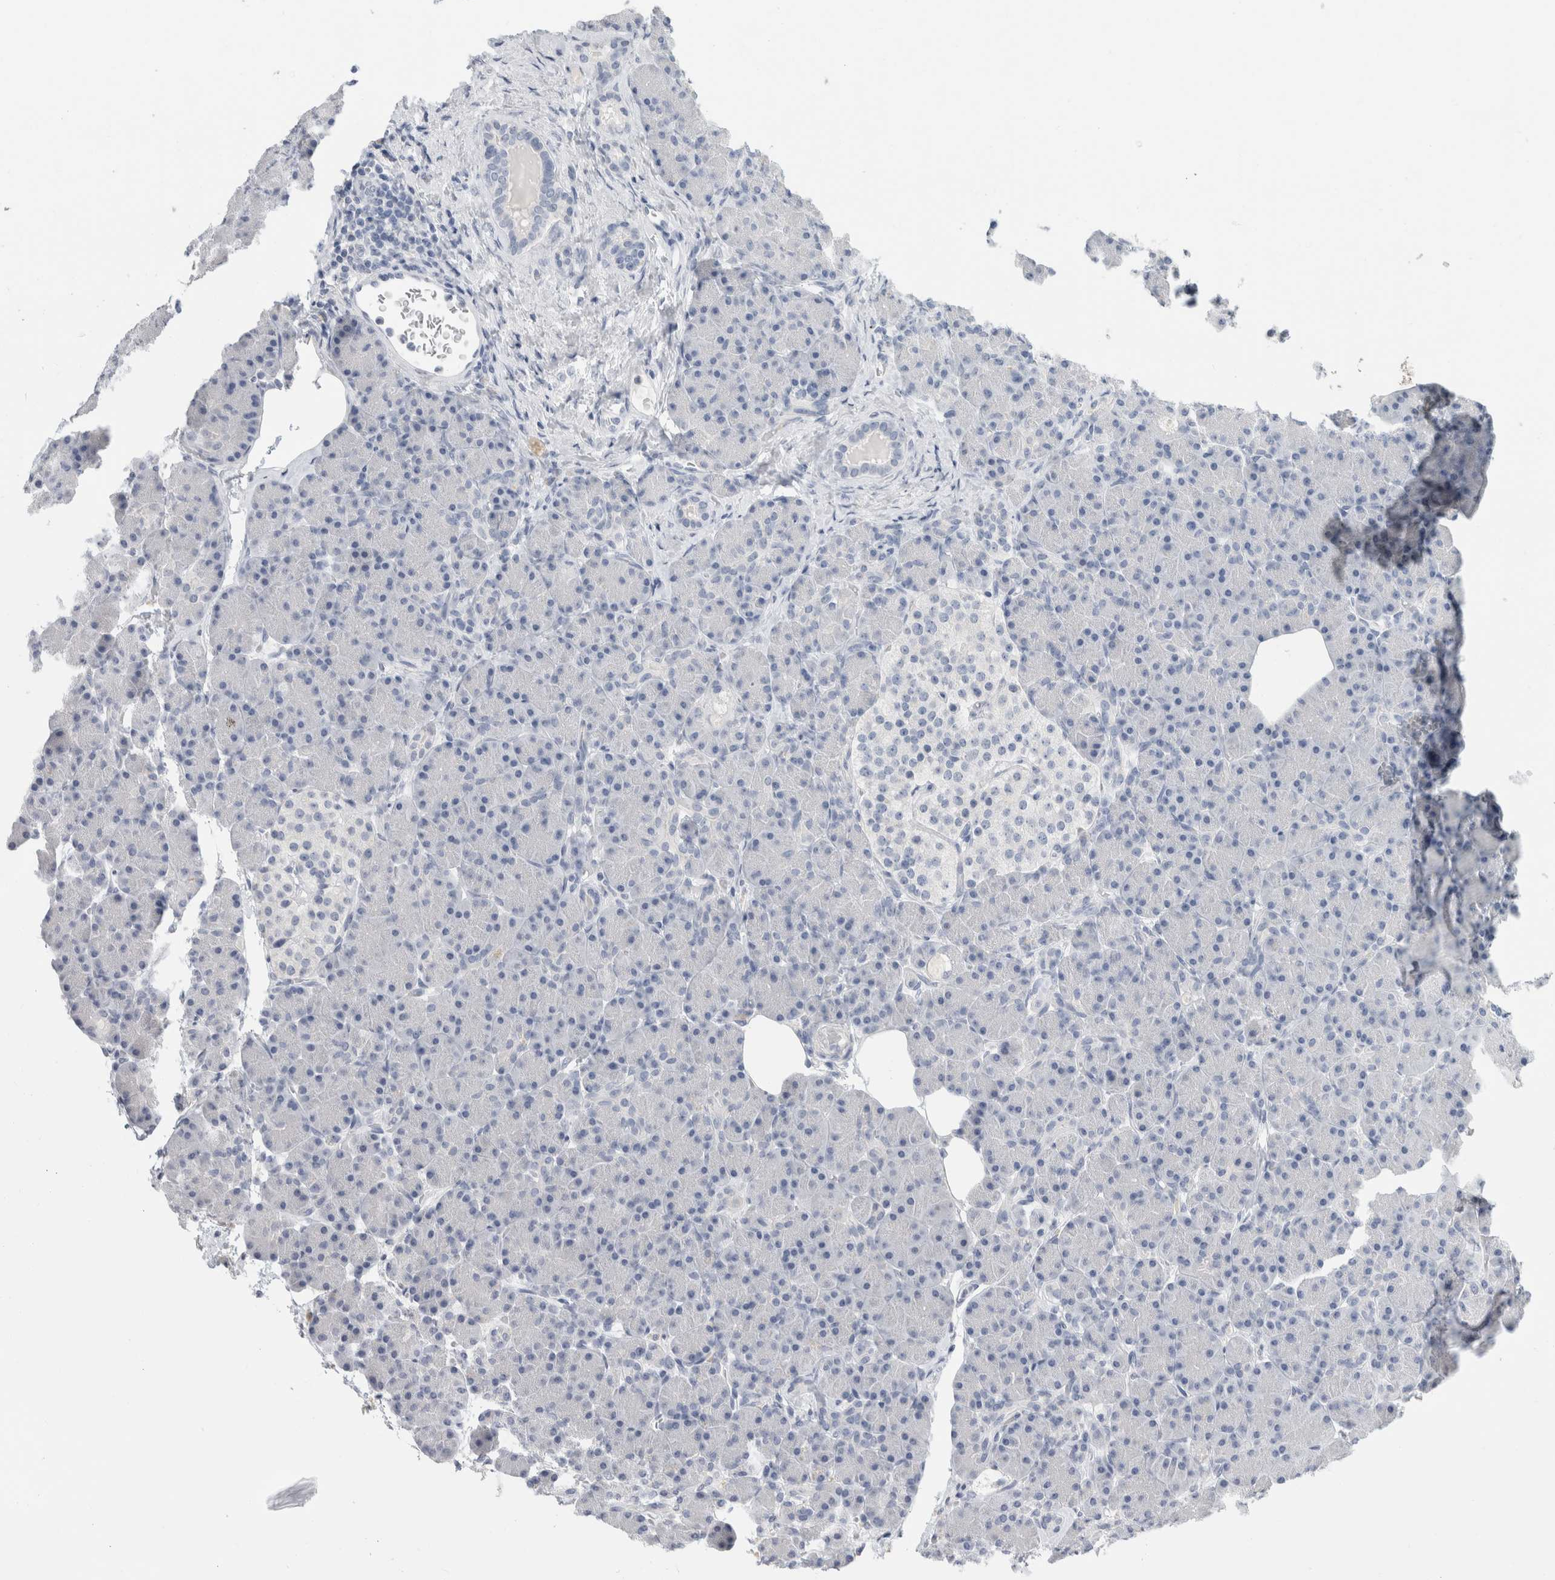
{"staining": {"intensity": "negative", "quantity": "none", "location": "none"}, "tissue": "pancreas", "cell_type": "Exocrine glandular cells", "image_type": "normal", "snomed": [{"axis": "morphology", "description": "Normal tissue, NOS"}, {"axis": "topography", "description": "Pancreas"}], "caption": "This is an immunohistochemistry micrograph of unremarkable pancreas. There is no staining in exocrine glandular cells.", "gene": "BCAN", "patient": {"sex": "female", "age": 43}}